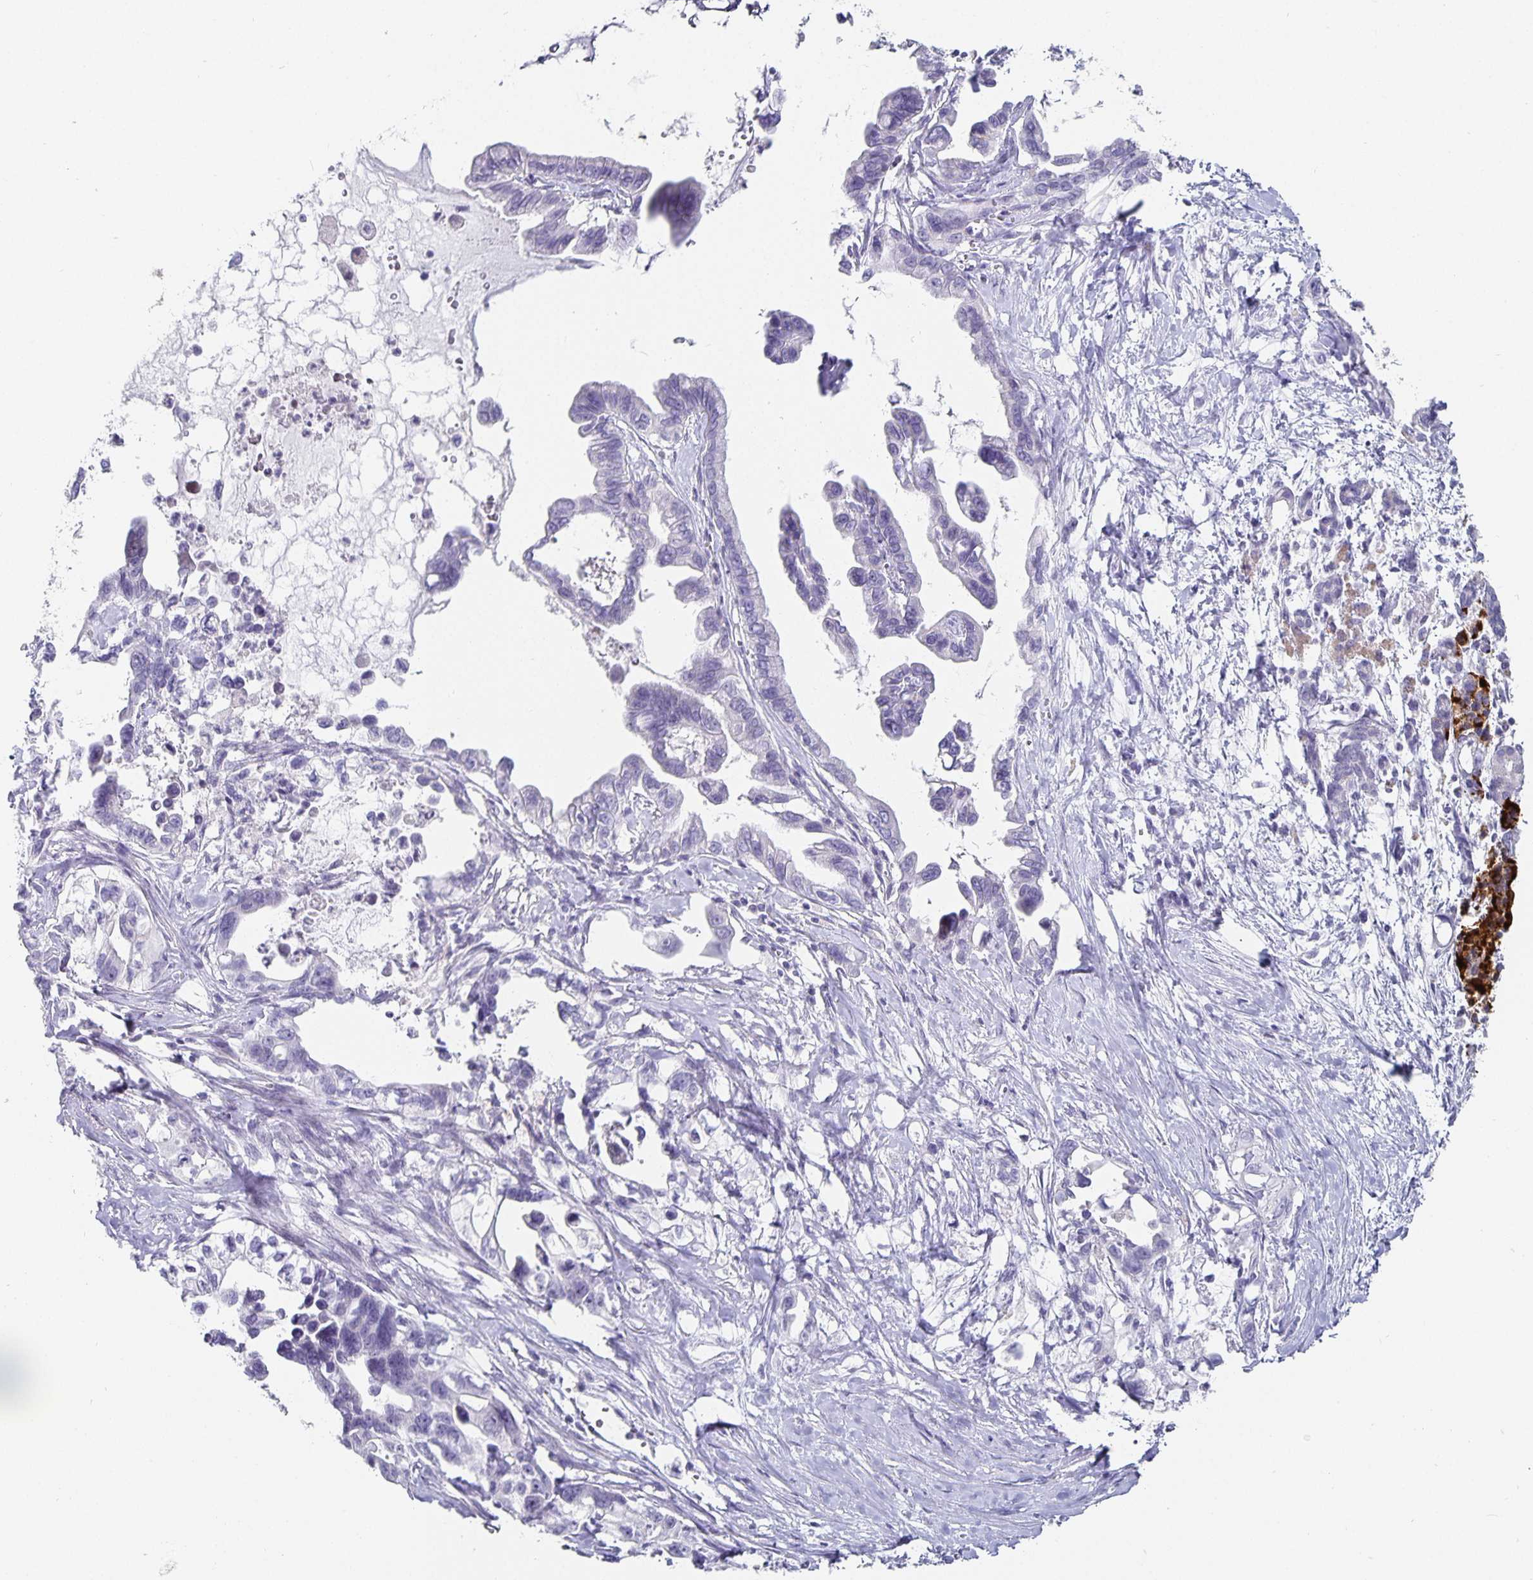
{"staining": {"intensity": "negative", "quantity": "none", "location": "none"}, "tissue": "pancreatic cancer", "cell_type": "Tumor cells", "image_type": "cancer", "snomed": [{"axis": "morphology", "description": "Adenocarcinoma, NOS"}, {"axis": "topography", "description": "Pancreas"}], "caption": "DAB (3,3'-diaminobenzidine) immunohistochemical staining of human pancreatic cancer reveals no significant staining in tumor cells.", "gene": "CHGA", "patient": {"sex": "male", "age": 61}}